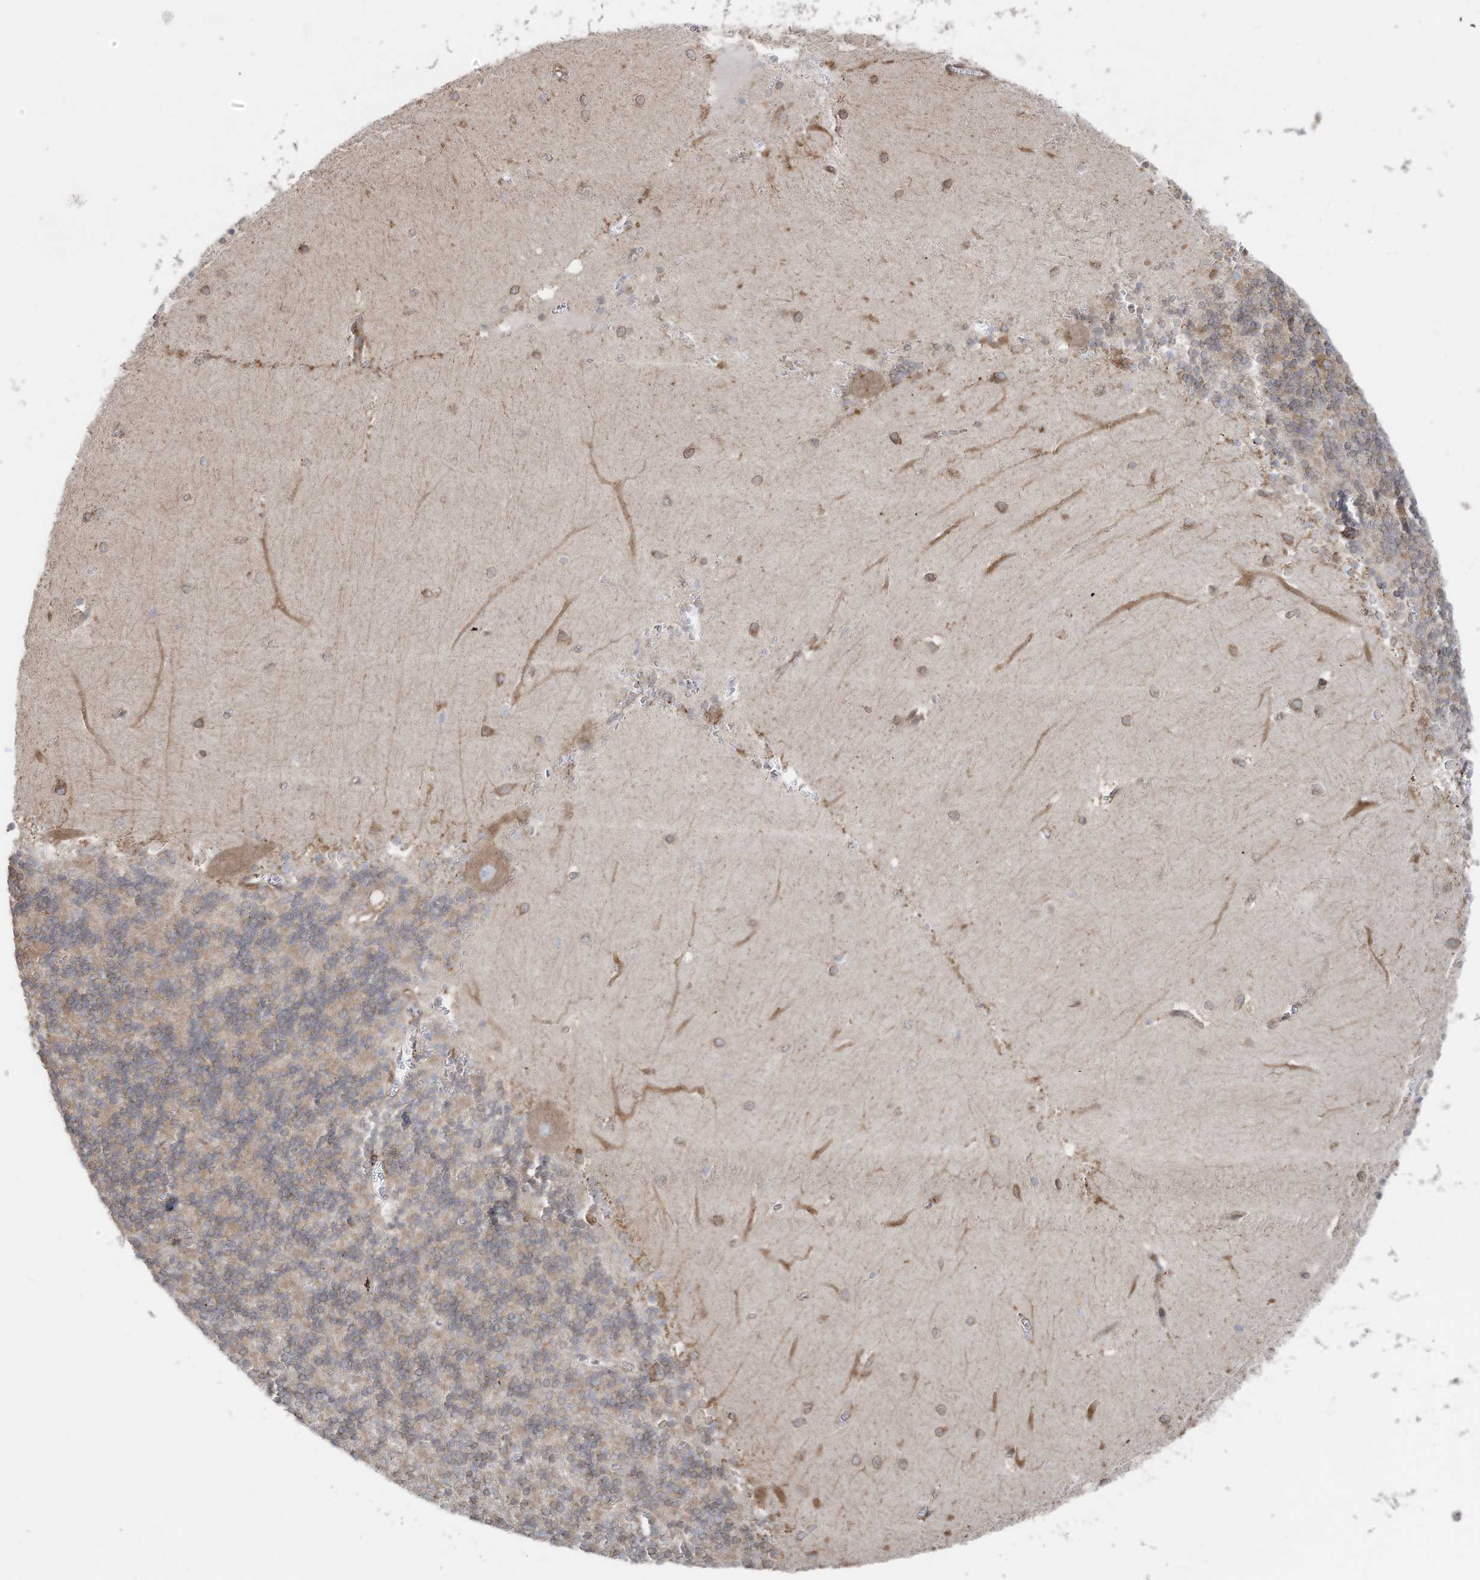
{"staining": {"intensity": "weak", "quantity": "<25%", "location": "cytoplasmic/membranous"}, "tissue": "cerebellum", "cell_type": "Cells in granular layer", "image_type": "normal", "snomed": [{"axis": "morphology", "description": "Normal tissue, NOS"}, {"axis": "topography", "description": "Cerebellum"}], "caption": "An image of cerebellum stained for a protein demonstrates no brown staining in cells in granular layer. Nuclei are stained in blue.", "gene": "ZNF354C", "patient": {"sex": "male", "age": 37}}